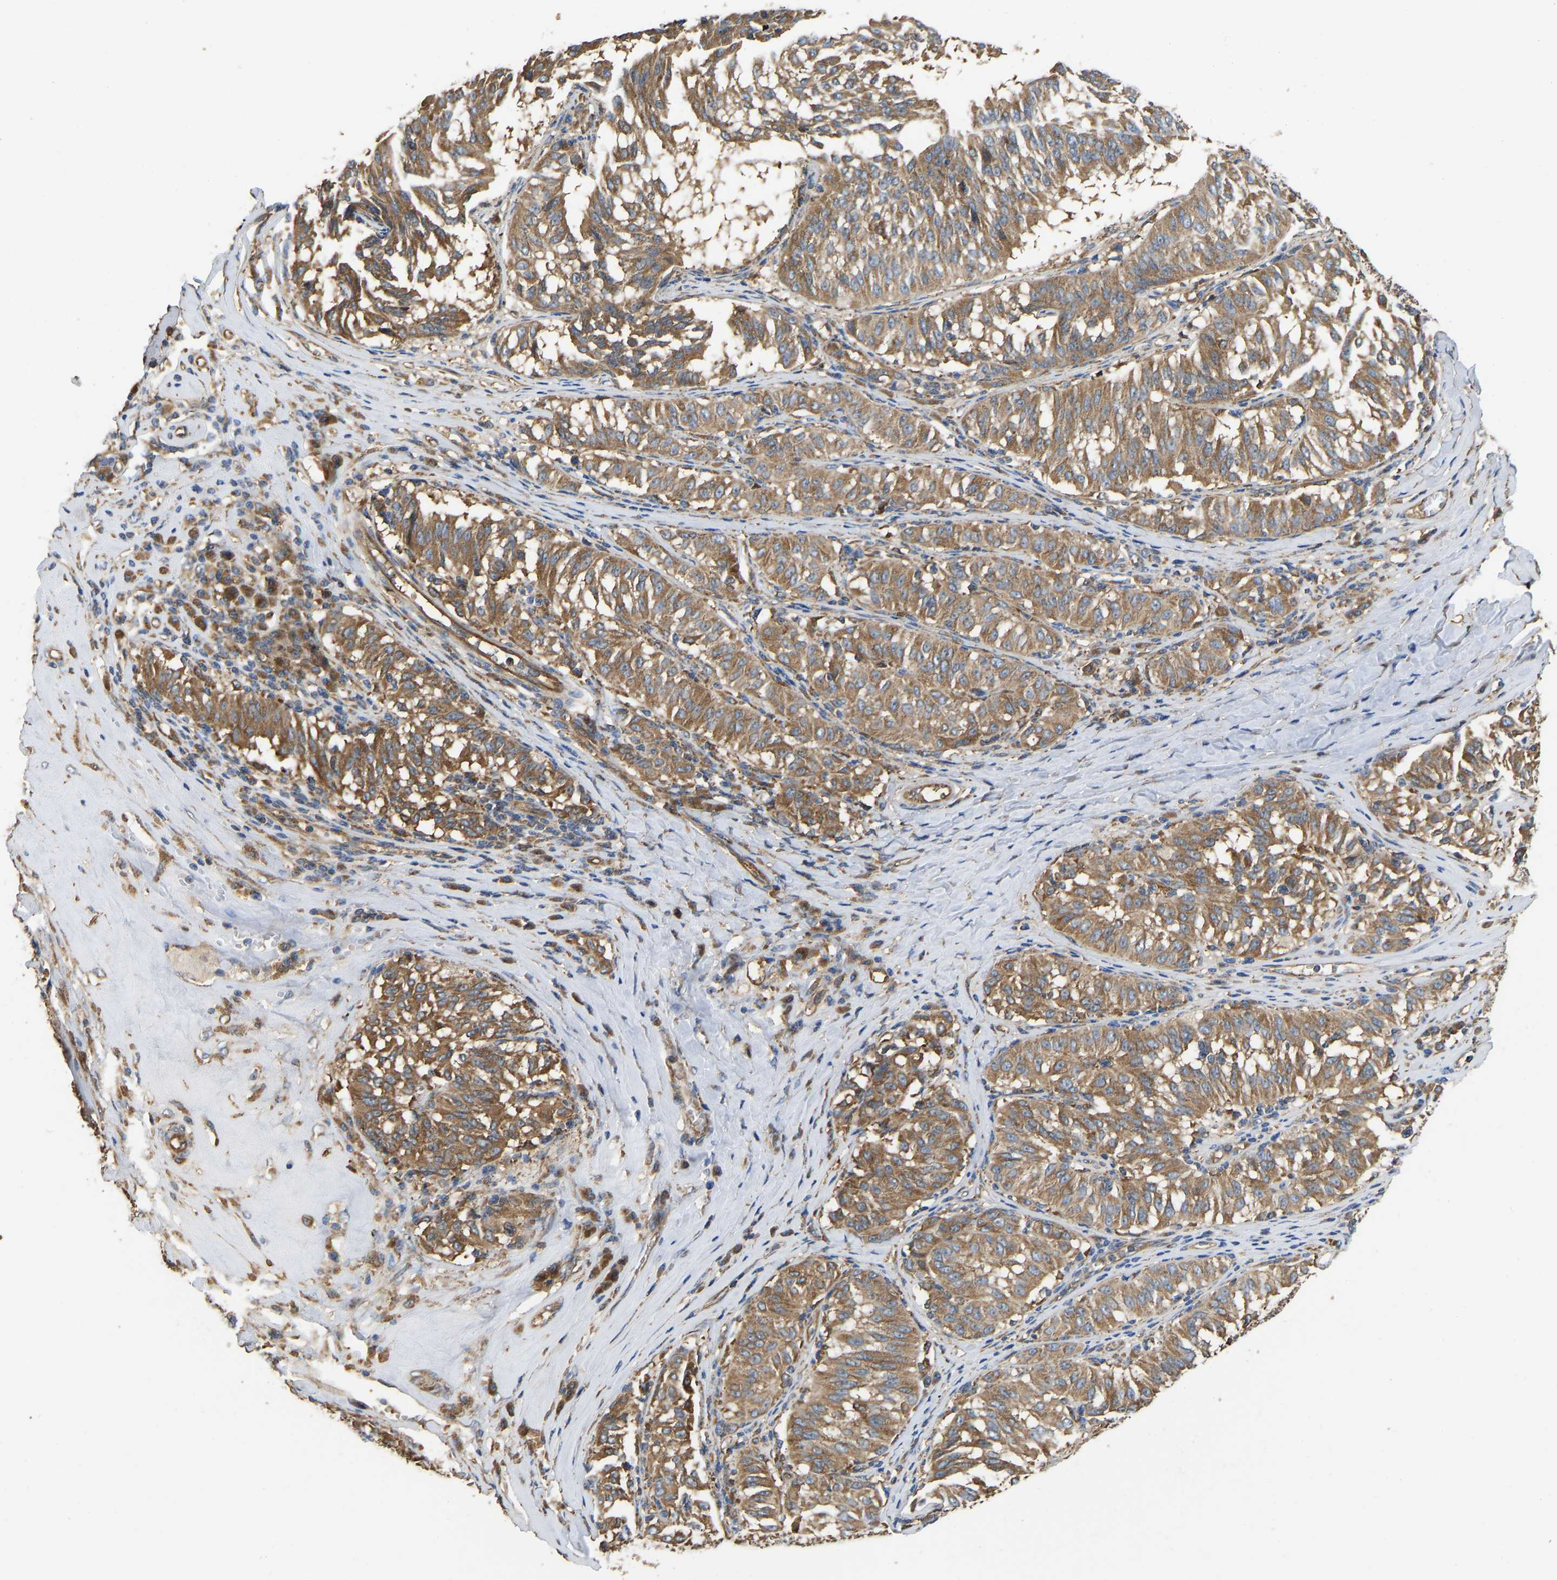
{"staining": {"intensity": "moderate", "quantity": ">75%", "location": "cytoplasmic/membranous"}, "tissue": "melanoma", "cell_type": "Tumor cells", "image_type": "cancer", "snomed": [{"axis": "morphology", "description": "Malignant melanoma, NOS"}, {"axis": "topography", "description": "Skin"}], "caption": "Malignant melanoma was stained to show a protein in brown. There is medium levels of moderate cytoplasmic/membranous expression in approximately >75% of tumor cells.", "gene": "FLNB", "patient": {"sex": "female", "age": 72}}